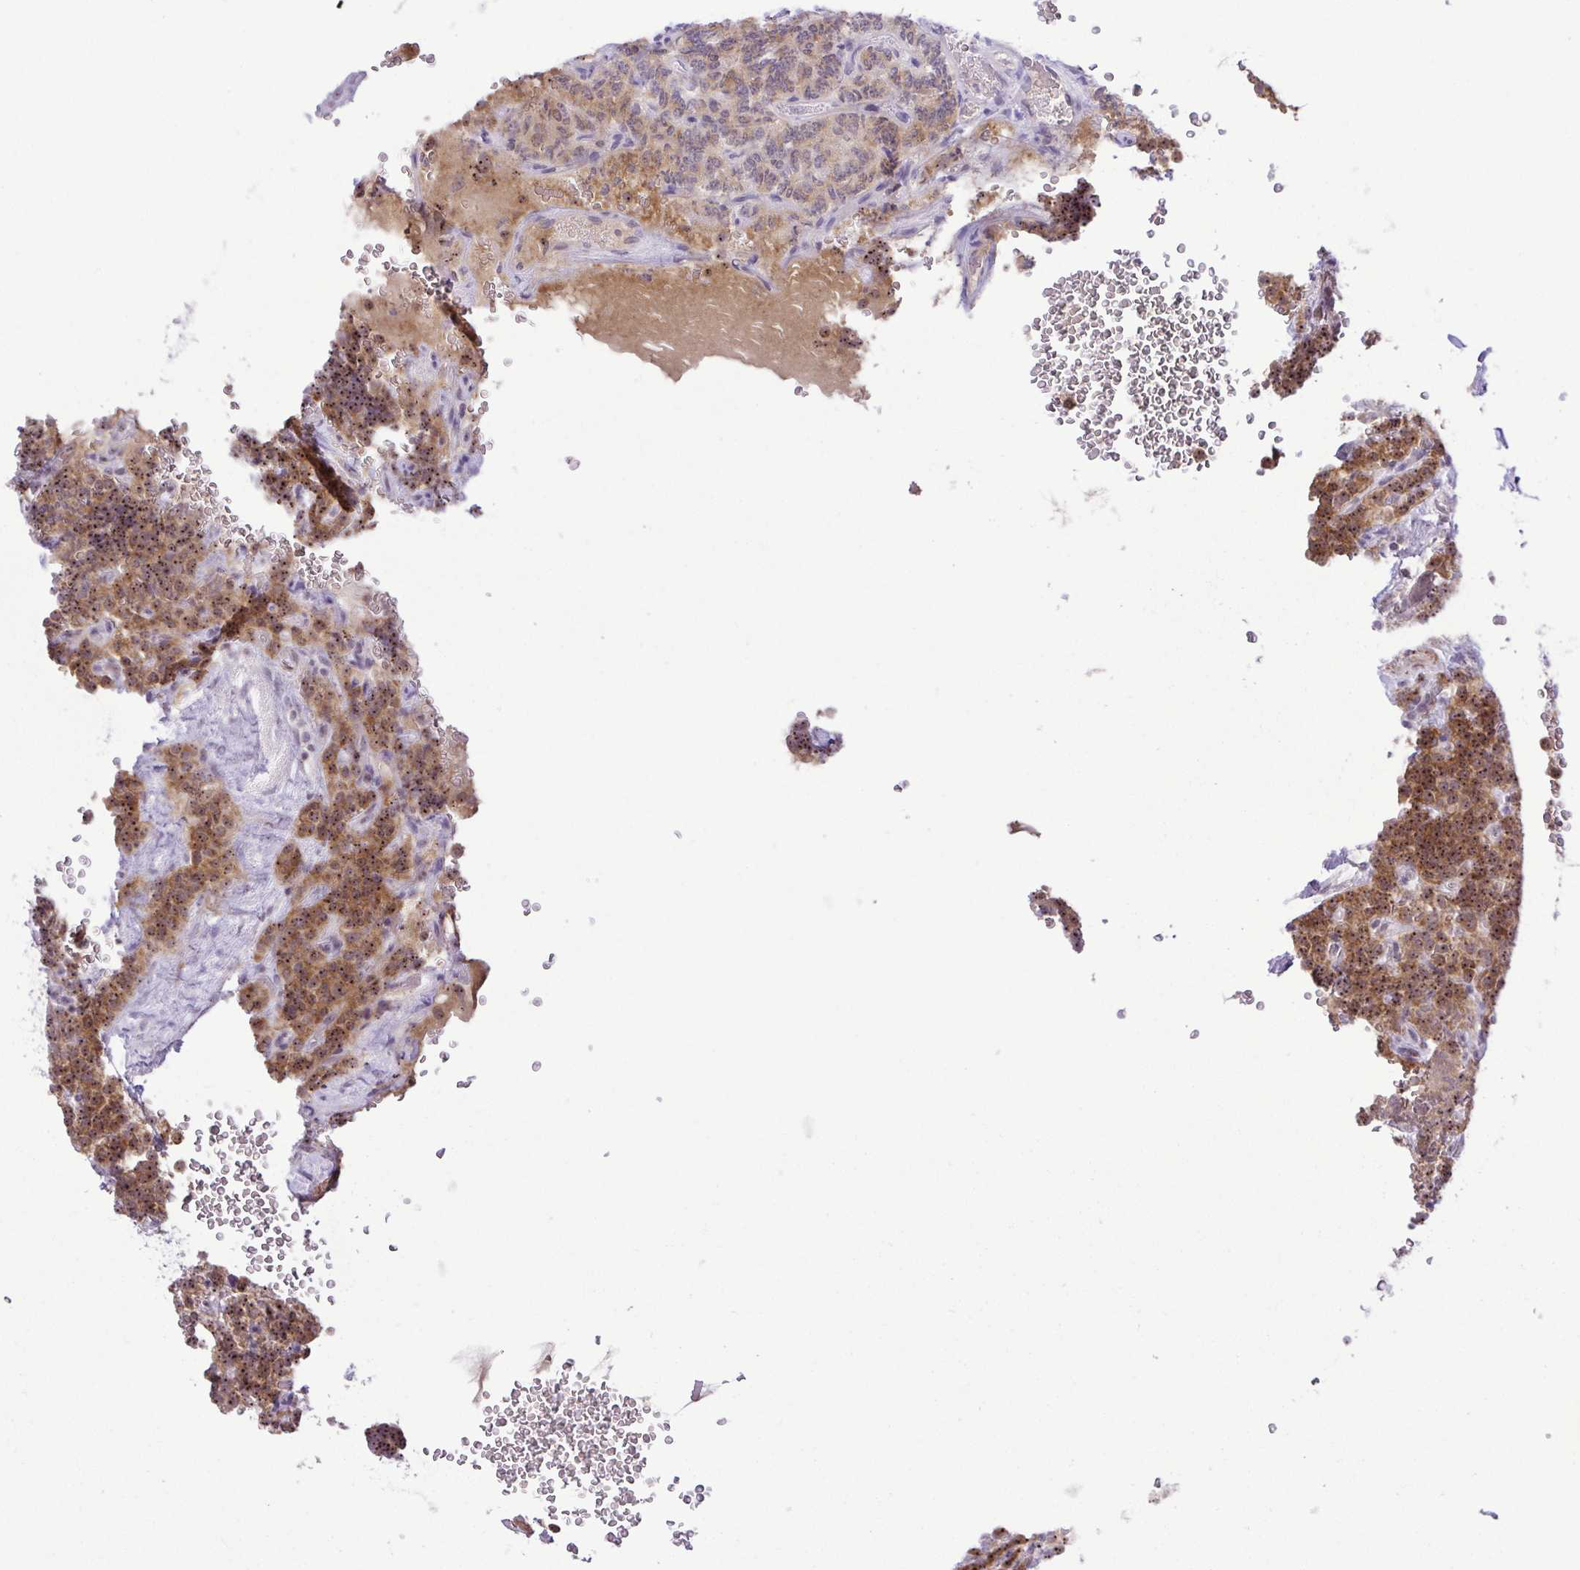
{"staining": {"intensity": "moderate", "quantity": ">75%", "location": "cytoplasmic/membranous,nuclear"}, "tissue": "carcinoid", "cell_type": "Tumor cells", "image_type": "cancer", "snomed": [{"axis": "morphology", "description": "Carcinoid, malignant, NOS"}, {"axis": "topography", "description": "Pancreas"}], "caption": "A high-resolution image shows immunohistochemistry (IHC) staining of malignant carcinoid, which demonstrates moderate cytoplasmic/membranous and nuclear positivity in approximately >75% of tumor cells. Using DAB (3,3'-diaminobenzidine) (brown) and hematoxylin (blue) stains, captured at high magnification using brightfield microscopy.", "gene": "RSL24D1", "patient": {"sex": "male", "age": 36}}